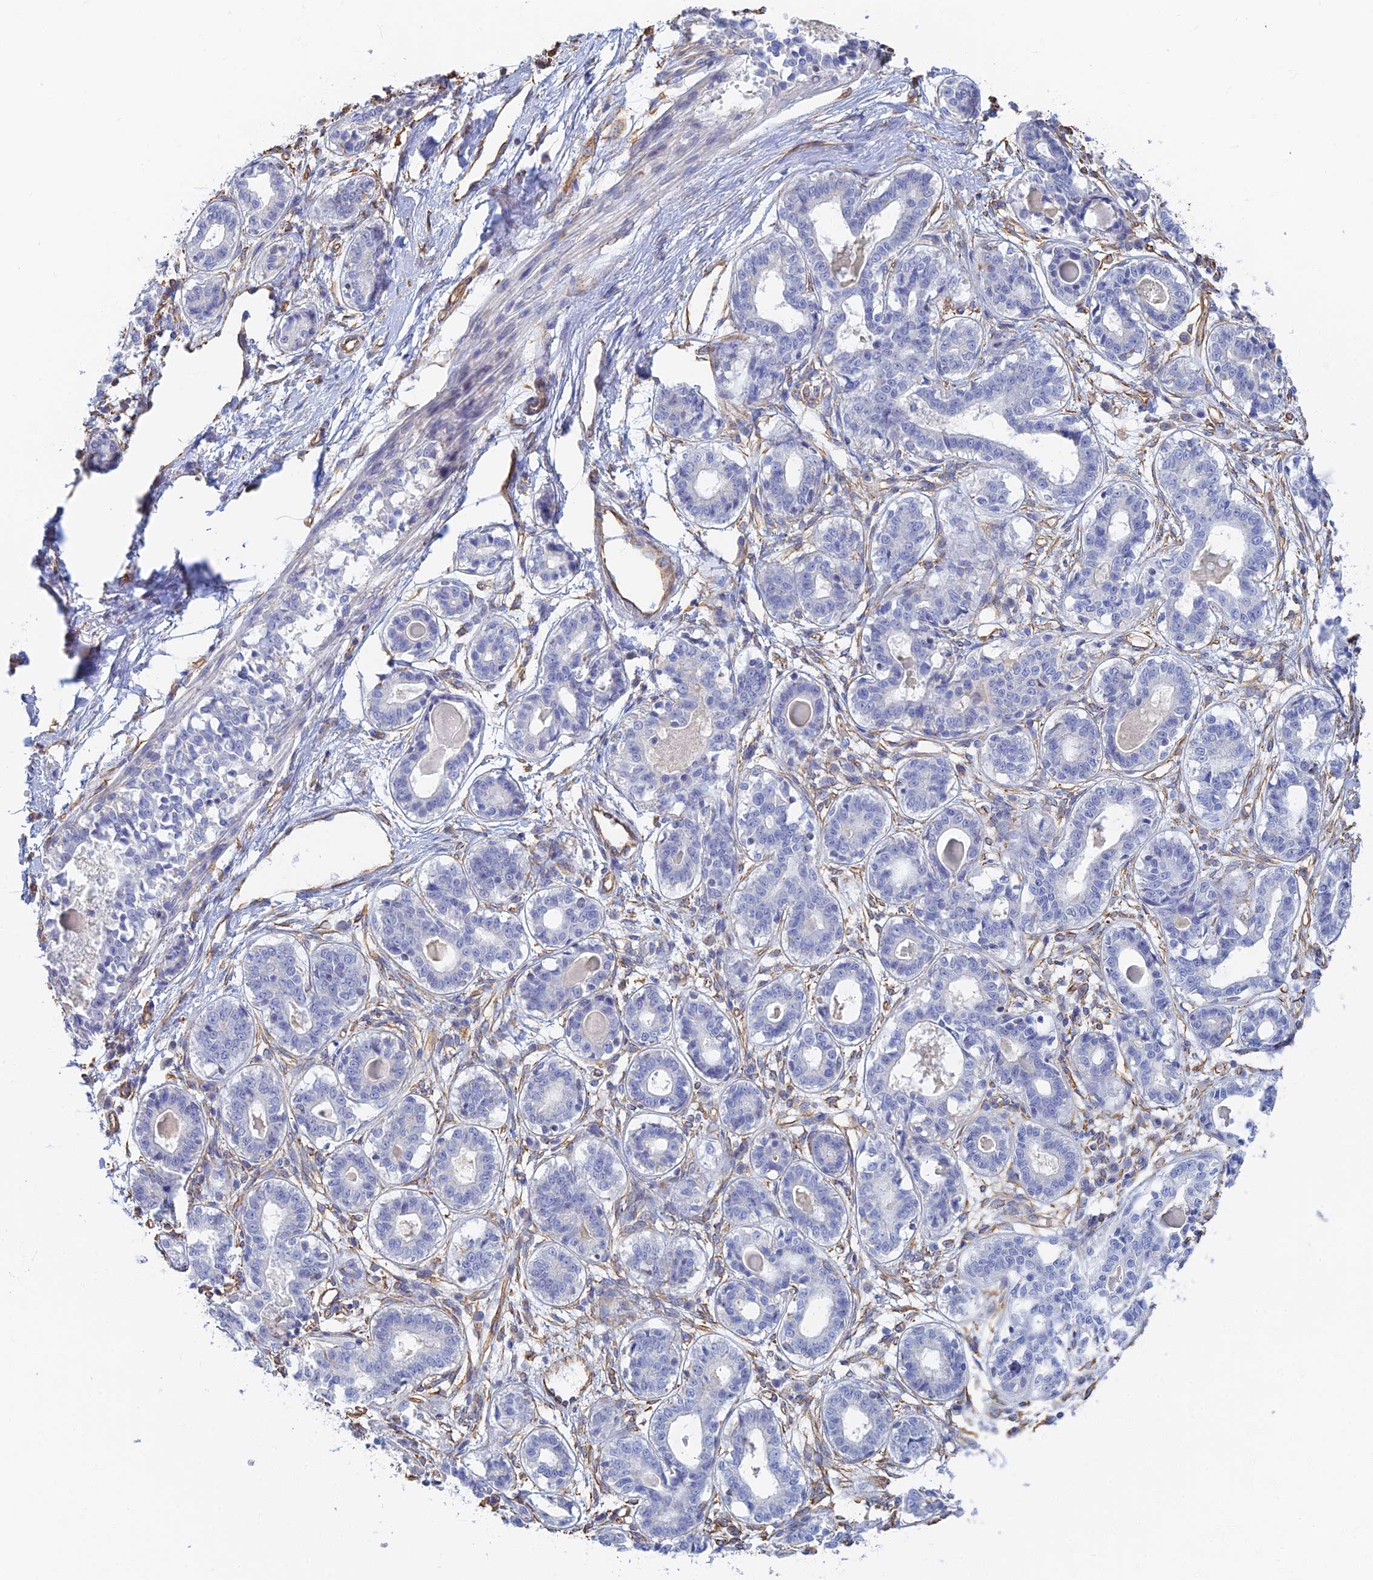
{"staining": {"intensity": "negative", "quantity": "none", "location": "none"}, "tissue": "breast", "cell_type": "Adipocytes", "image_type": "normal", "snomed": [{"axis": "morphology", "description": "Normal tissue, NOS"}, {"axis": "topography", "description": "Breast"}], "caption": "High power microscopy image of an immunohistochemistry (IHC) histopathology image of unremarkable breast, revealing no significant expression in adipocytes.", "gene": "RMC1", "patient": {"sex": "female", "age": 45}}